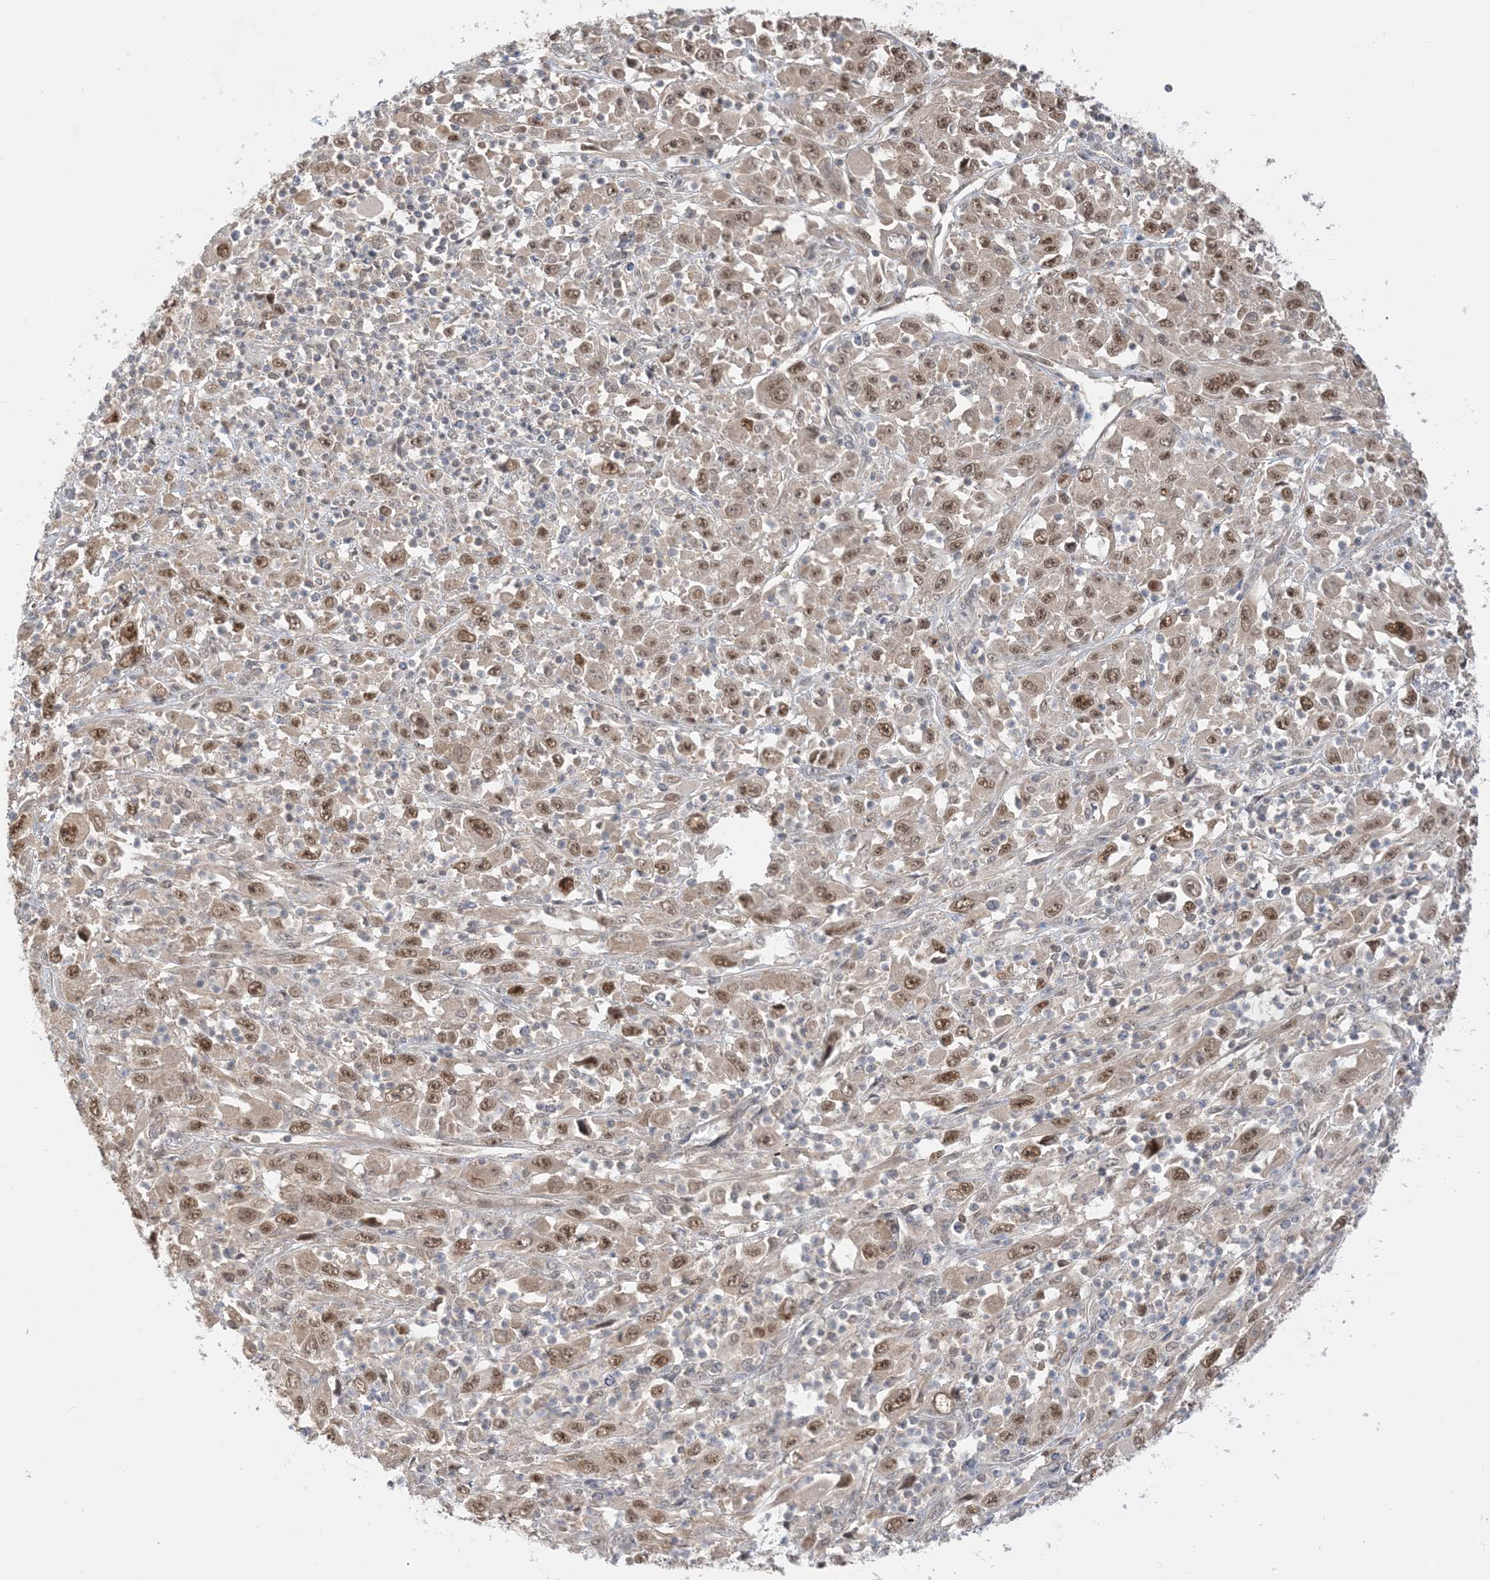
{"staining": {"intensity": "moderate", "quantity": ">75%", "location": "nuclear"}, "tissue": "melanoma", "cell_type": "Tumor cells", "image_type": "cancer", "snomed": [{"axis": "morphology", "description": "Malignant melanoma, Metastatic site"}, {"axis": "topography", "description": "Skin"}], "caption": "The immunohistochemical stain labels moderate nuclear staining in tumor cells of malignant melanoma (metastatic site) tissue.", "gene": "WDR26", "patient": {"sex": "female", "age": 56}}